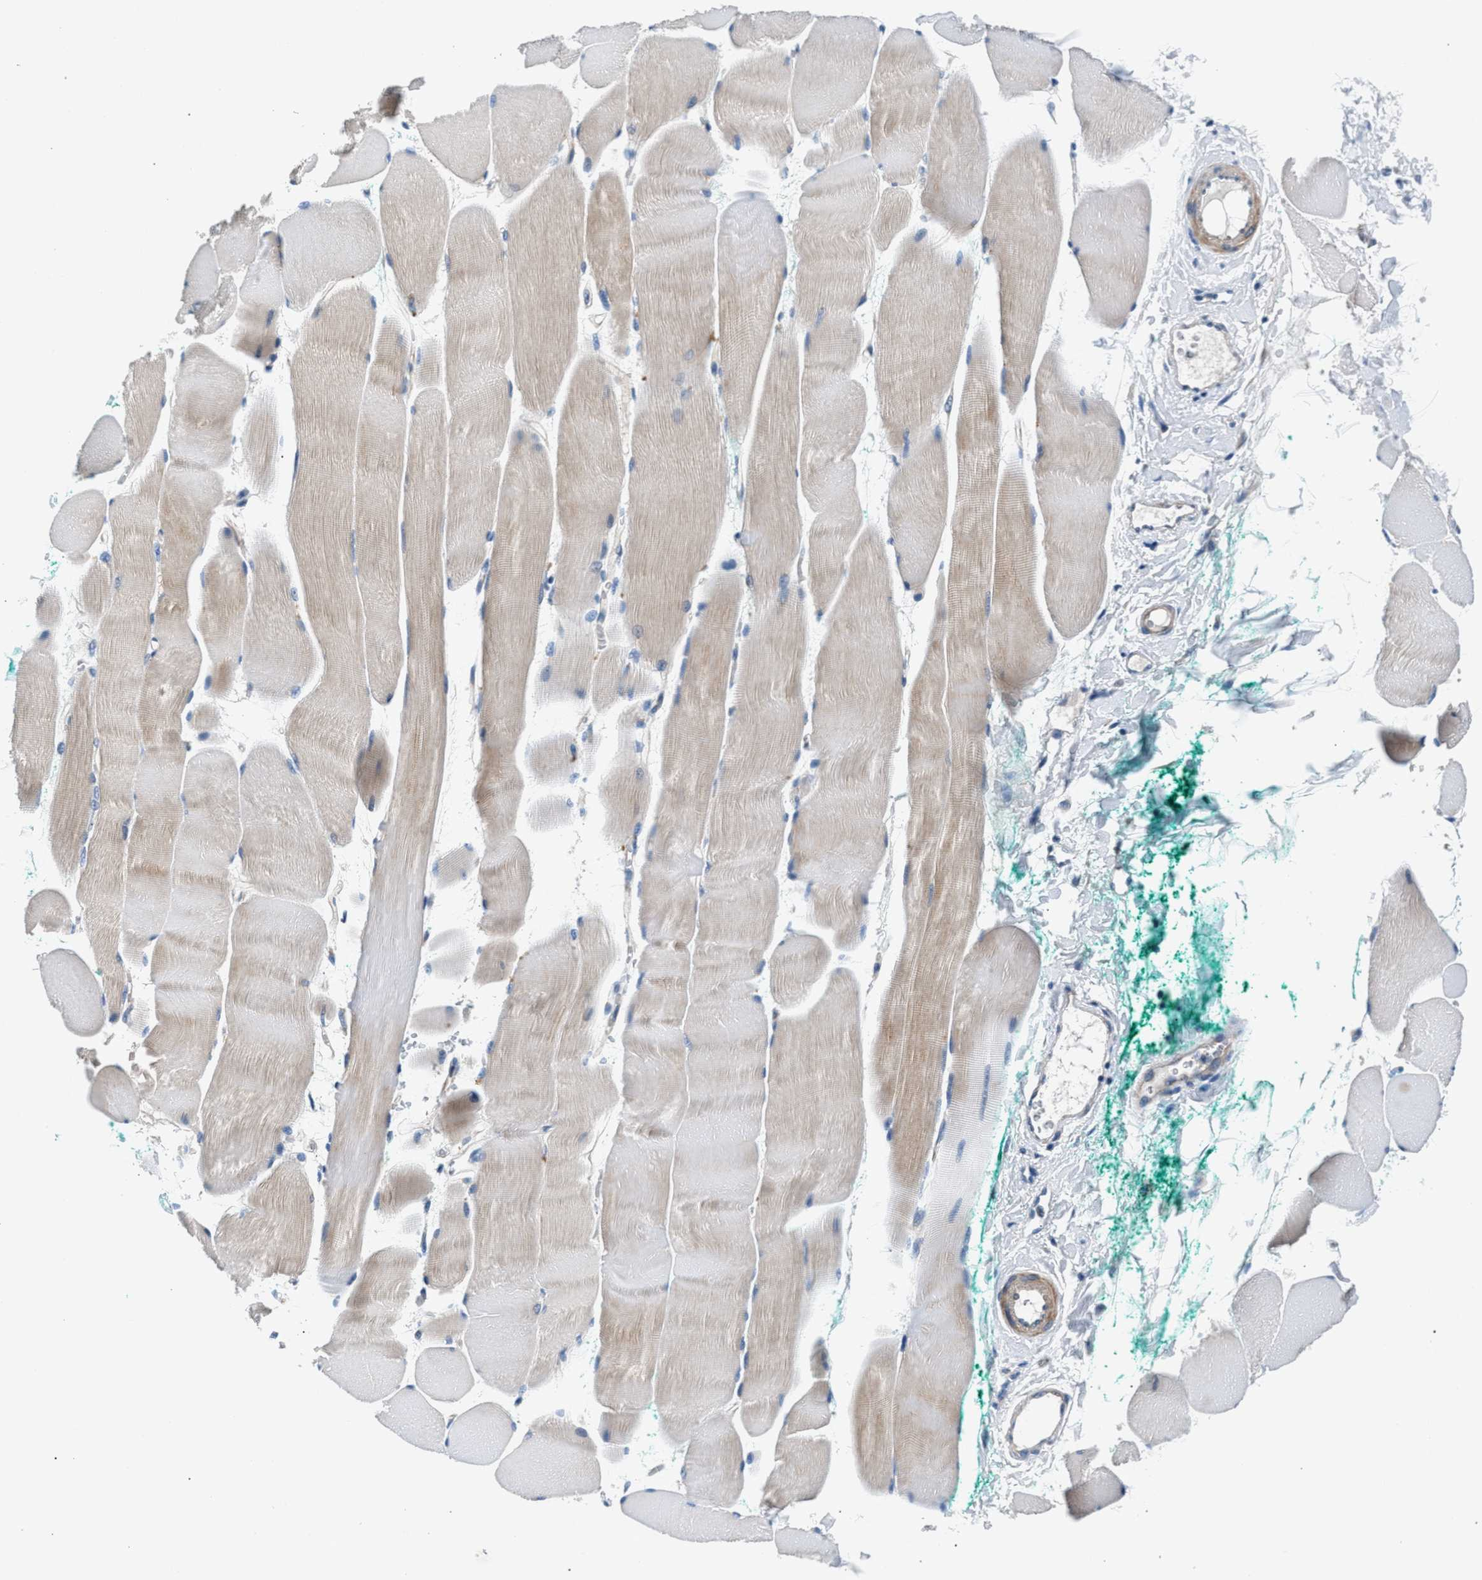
{"staining": {"intensity": "weak", "quantity": "25%-75%", "location": "cytoplasmic/membranous"}, "tissue": "skeletal muscle", "cell_type": "Myocytes", "image_type": "normal", "snomed": [{"axis": "morphology", "description": "Normal tissue, NOS"}, {"axis": "morphology", "description": "Squamous cell carcinoma, NOS"}, {"axis": "topography", "description": "Skeletal muscle"}], "caption": "Weak cytoplasmic/membranous positivity is appreciated in about 25%-75% of myocytes in benign skeletal muscle.", "gene": "CDRT4", "patient": {"sex": "male", "age": 51}}